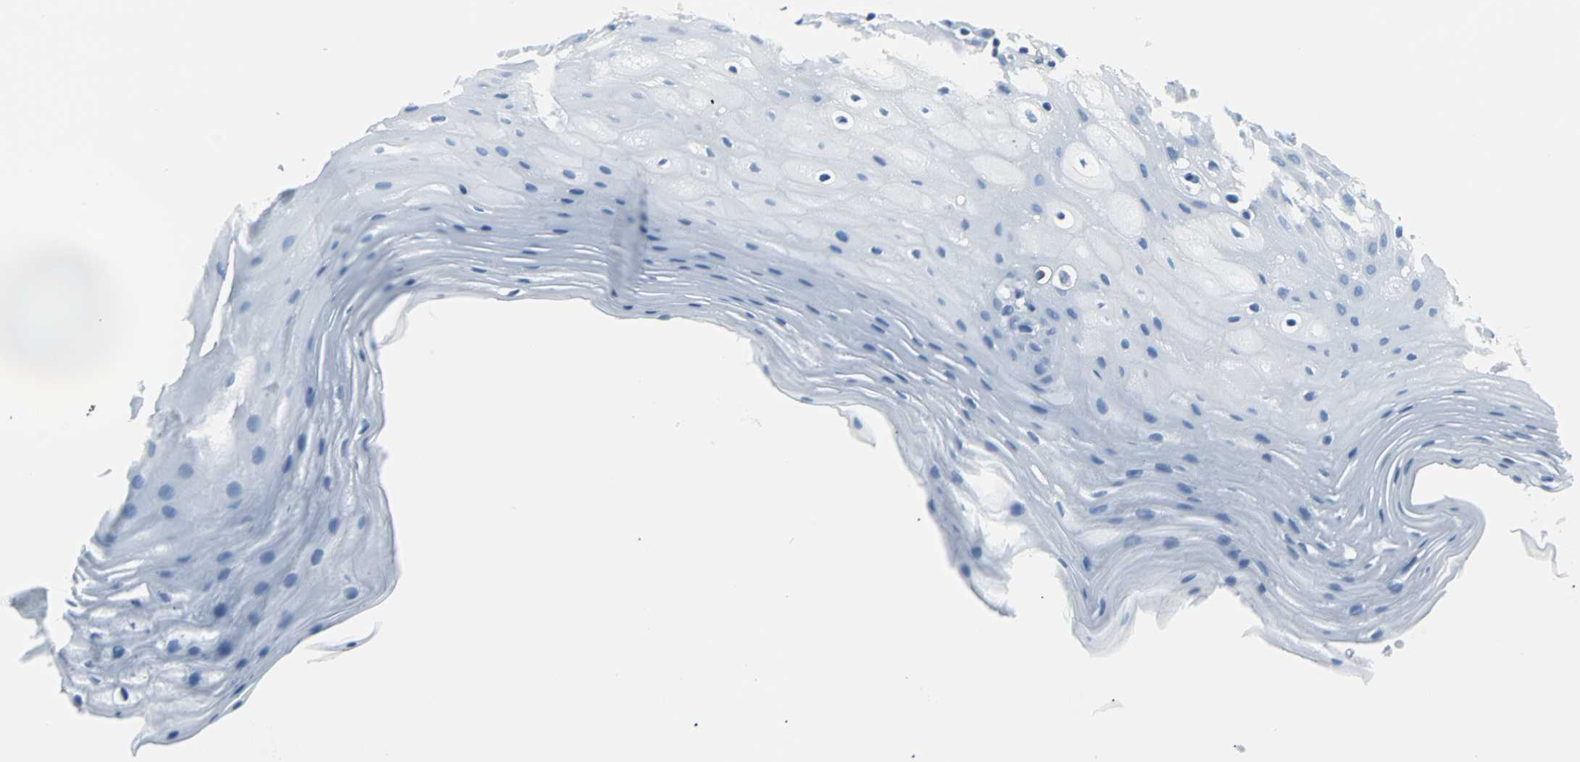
{"staining": {"intensity": "negative", "quantity": "none", "location": "none"}, "tissue": "oral mucosa", "cell_type": "Squamous epithelial cells", "image_type": "normal", "snomed": [{"axis": "morphology", "description": "Normal tissue, NOS"}, {"axis": "morphology", "description": "Squamous cell carcinoma, NOS"}, {"axis": "topography", "description": "Skeletal muscle"}, {"axis": "topography", "description": "Oral tissue"}, {"axis": "topography", "description": "Head-Neck"}], "caption": "Micrograph shows no protein positivity in squamous epithelial cells of normal oral mucosa. The staining is performed using DAB brown chromogen with nuclei counter-stained in using hematoxylin.", "gene": "IQGAP2", "patient": {"sex": "male", "age": 71}}